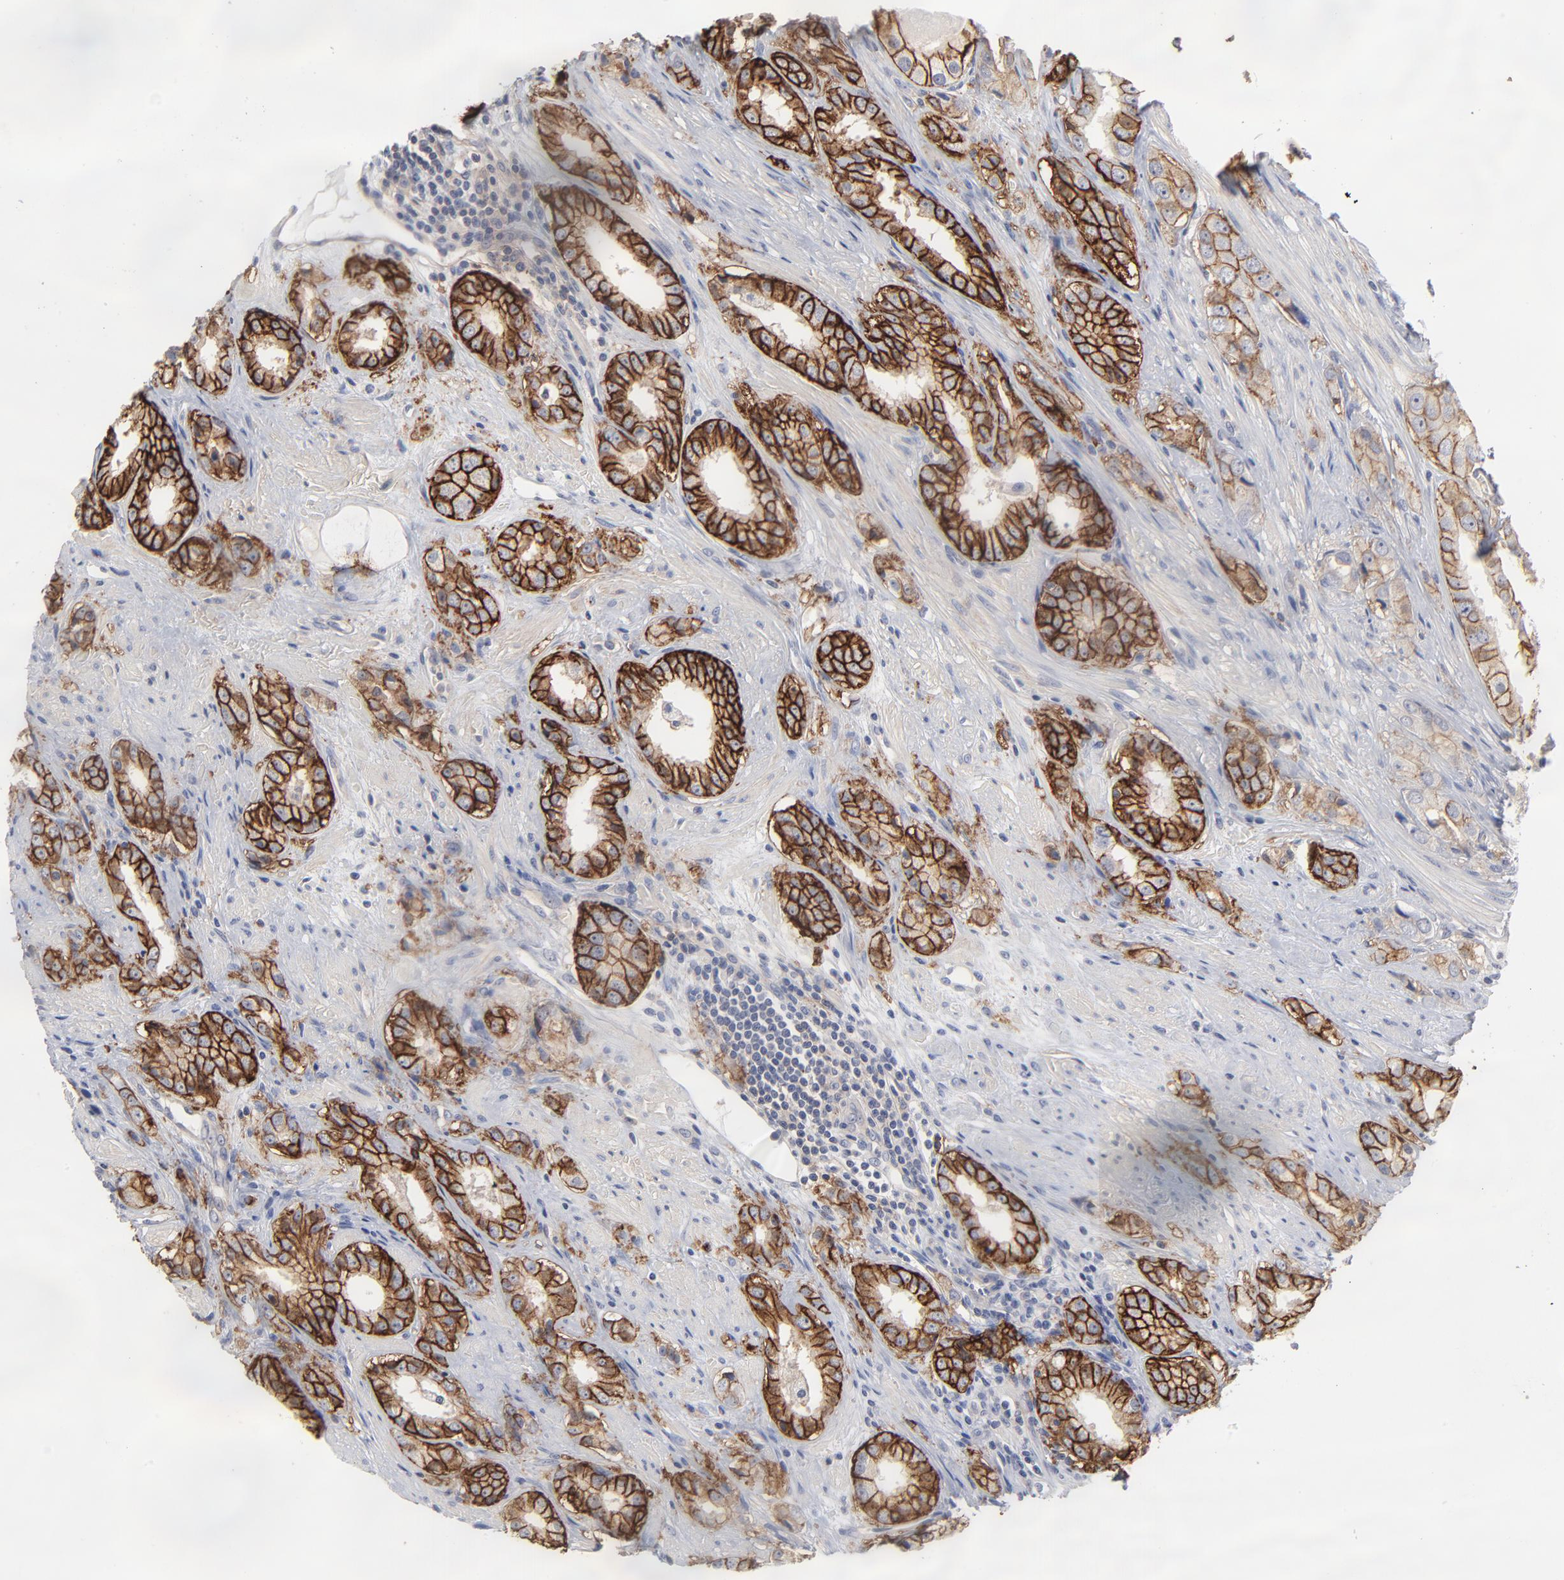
{"staining": {"intensity": "strong", "quantity": ">75%", "location": "cytoplasmic/membranous"}, "tissue": "prostate cancer", "cell_type": "Tumor cells", "image_type": "cancer", "snomed": [{"axis": "morphology", "description": "Adenocarcinoma, Medium grade"}, {"axis": "topography", "description": "Prostate"}], "caption": "Immunohistochemical staining of prostate cancer (adenocarcinoma (medium-grade)) shows high levels of strong cytoplasmic/membranous protein staining in about >75% of tumor cells. The protein of interest is shown in brown color, while the nuclei are stained blue.", "gene": "SLC16A1", "patient": {"sex": "male", "age": 53}}